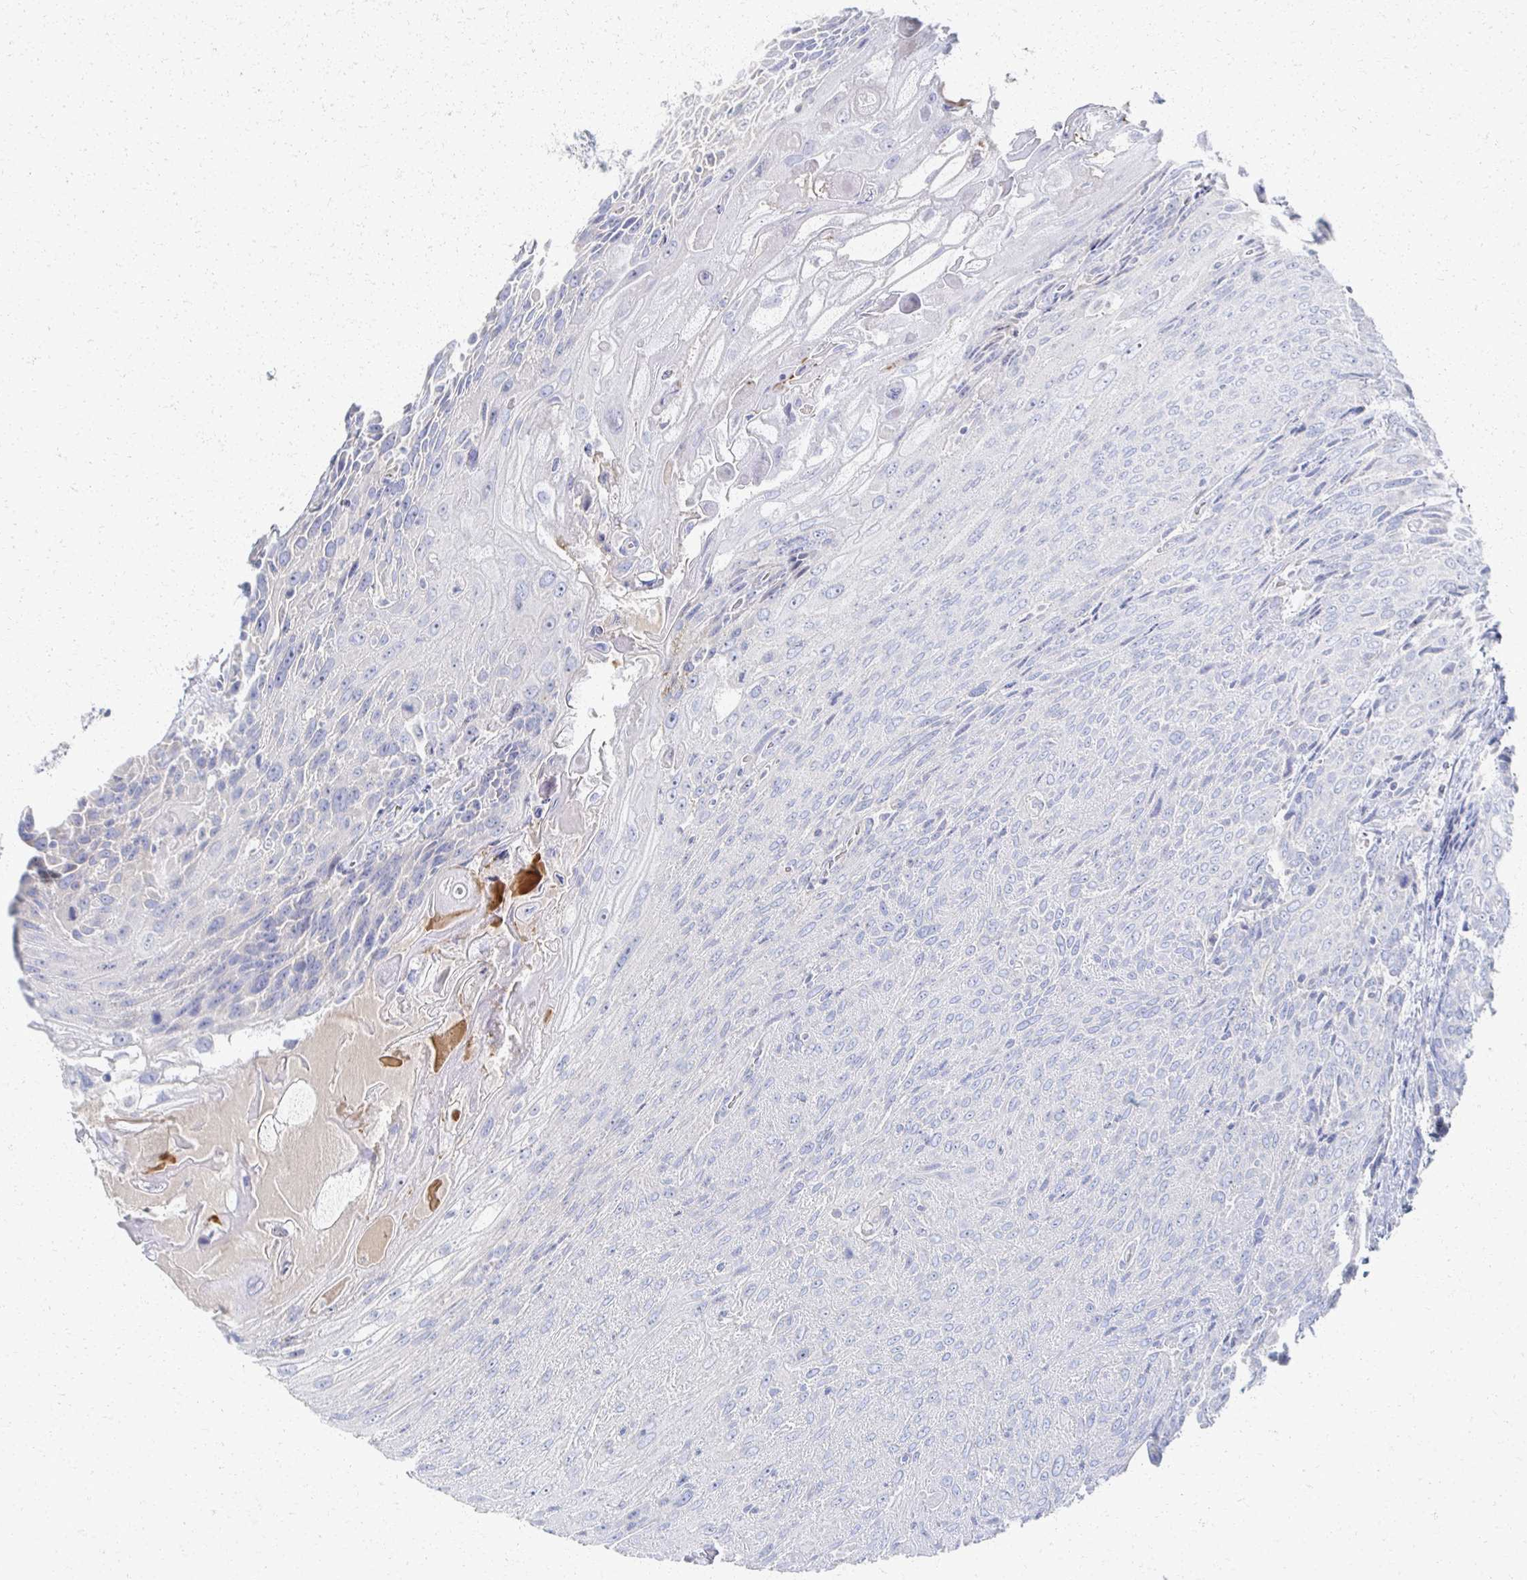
{"staining": {"intensity": "negative", "quantity": "none", "location": "none"}, "tissue": "urothelial cancer", "cell_type": "Tumor cells", "image_type": "cancer", "snomed": [{"axis": "morphology", "description": "Urothelial carcinoma, High grade"}, {"axis": "topography", "description": "Urinary bladder"}], "caption": "Tumor cells are negative for brown protein staining in high-grade urothelial carcinoma.", "gene": "PRR20A", "patient": {"sex": "female", "age": 70}}